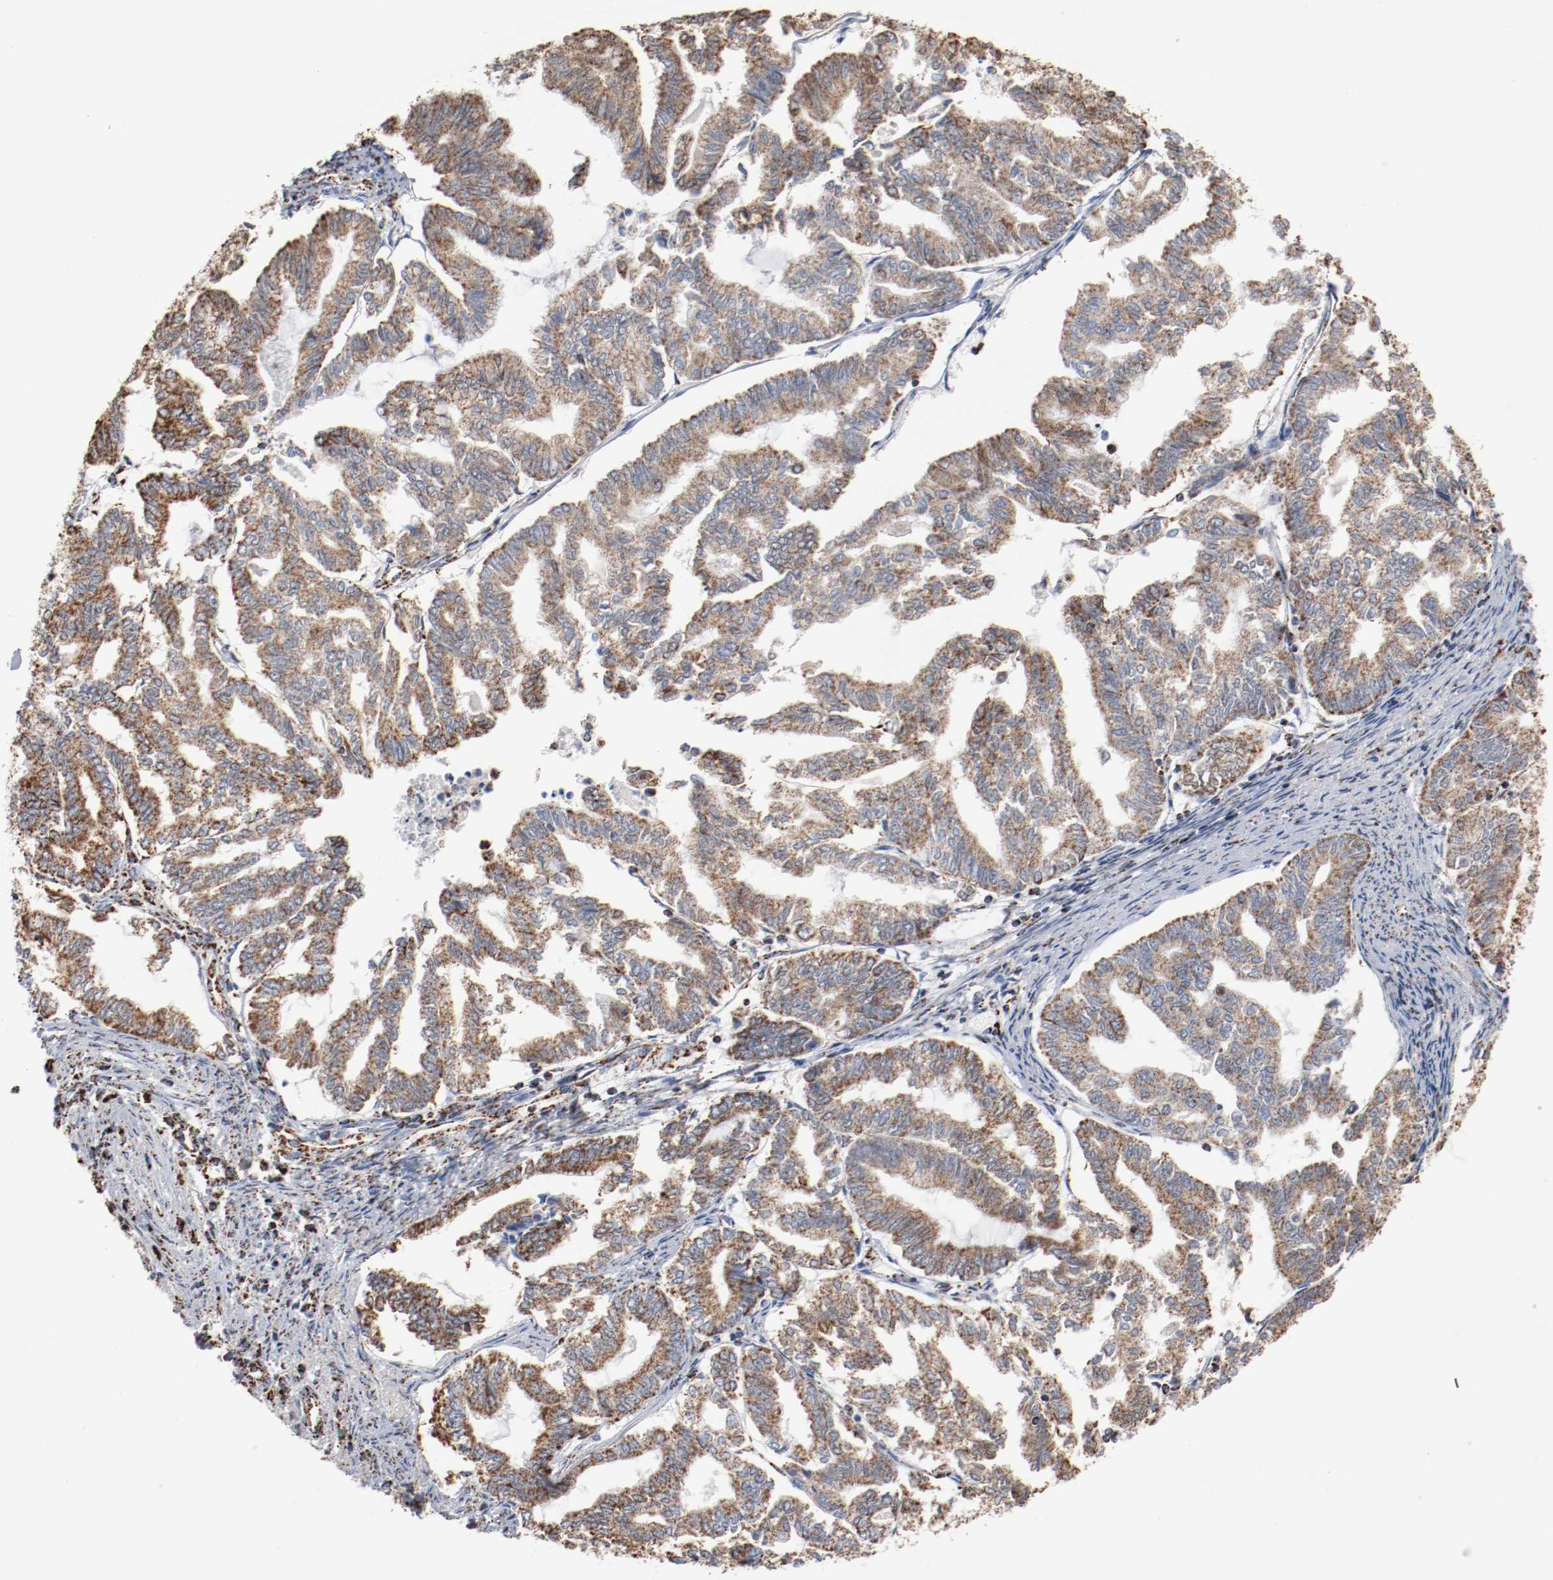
{"staining": {"intensity": "moderate", "quantity": ">75%", "location": "cytoplasmic/membranous"}, "tissue": "endometrial cancer", "cell_type": "Tumor cells", "image_type": "cancer", "snomed": [{"axis": "morphology", "description": "Adenocarcinoma, NOS"}, {"axis": "topography", "description": "Endometrium"}], "caption": "There is medium levels of moderate cytoplasmic/membranous staining in tumor cells of adenocarcinoma (endometrial), as demonstrated by immunohistochemical staining (brown color).", "gene": "NDUFS4", "patient": {"sex": "female", "age": 79}}